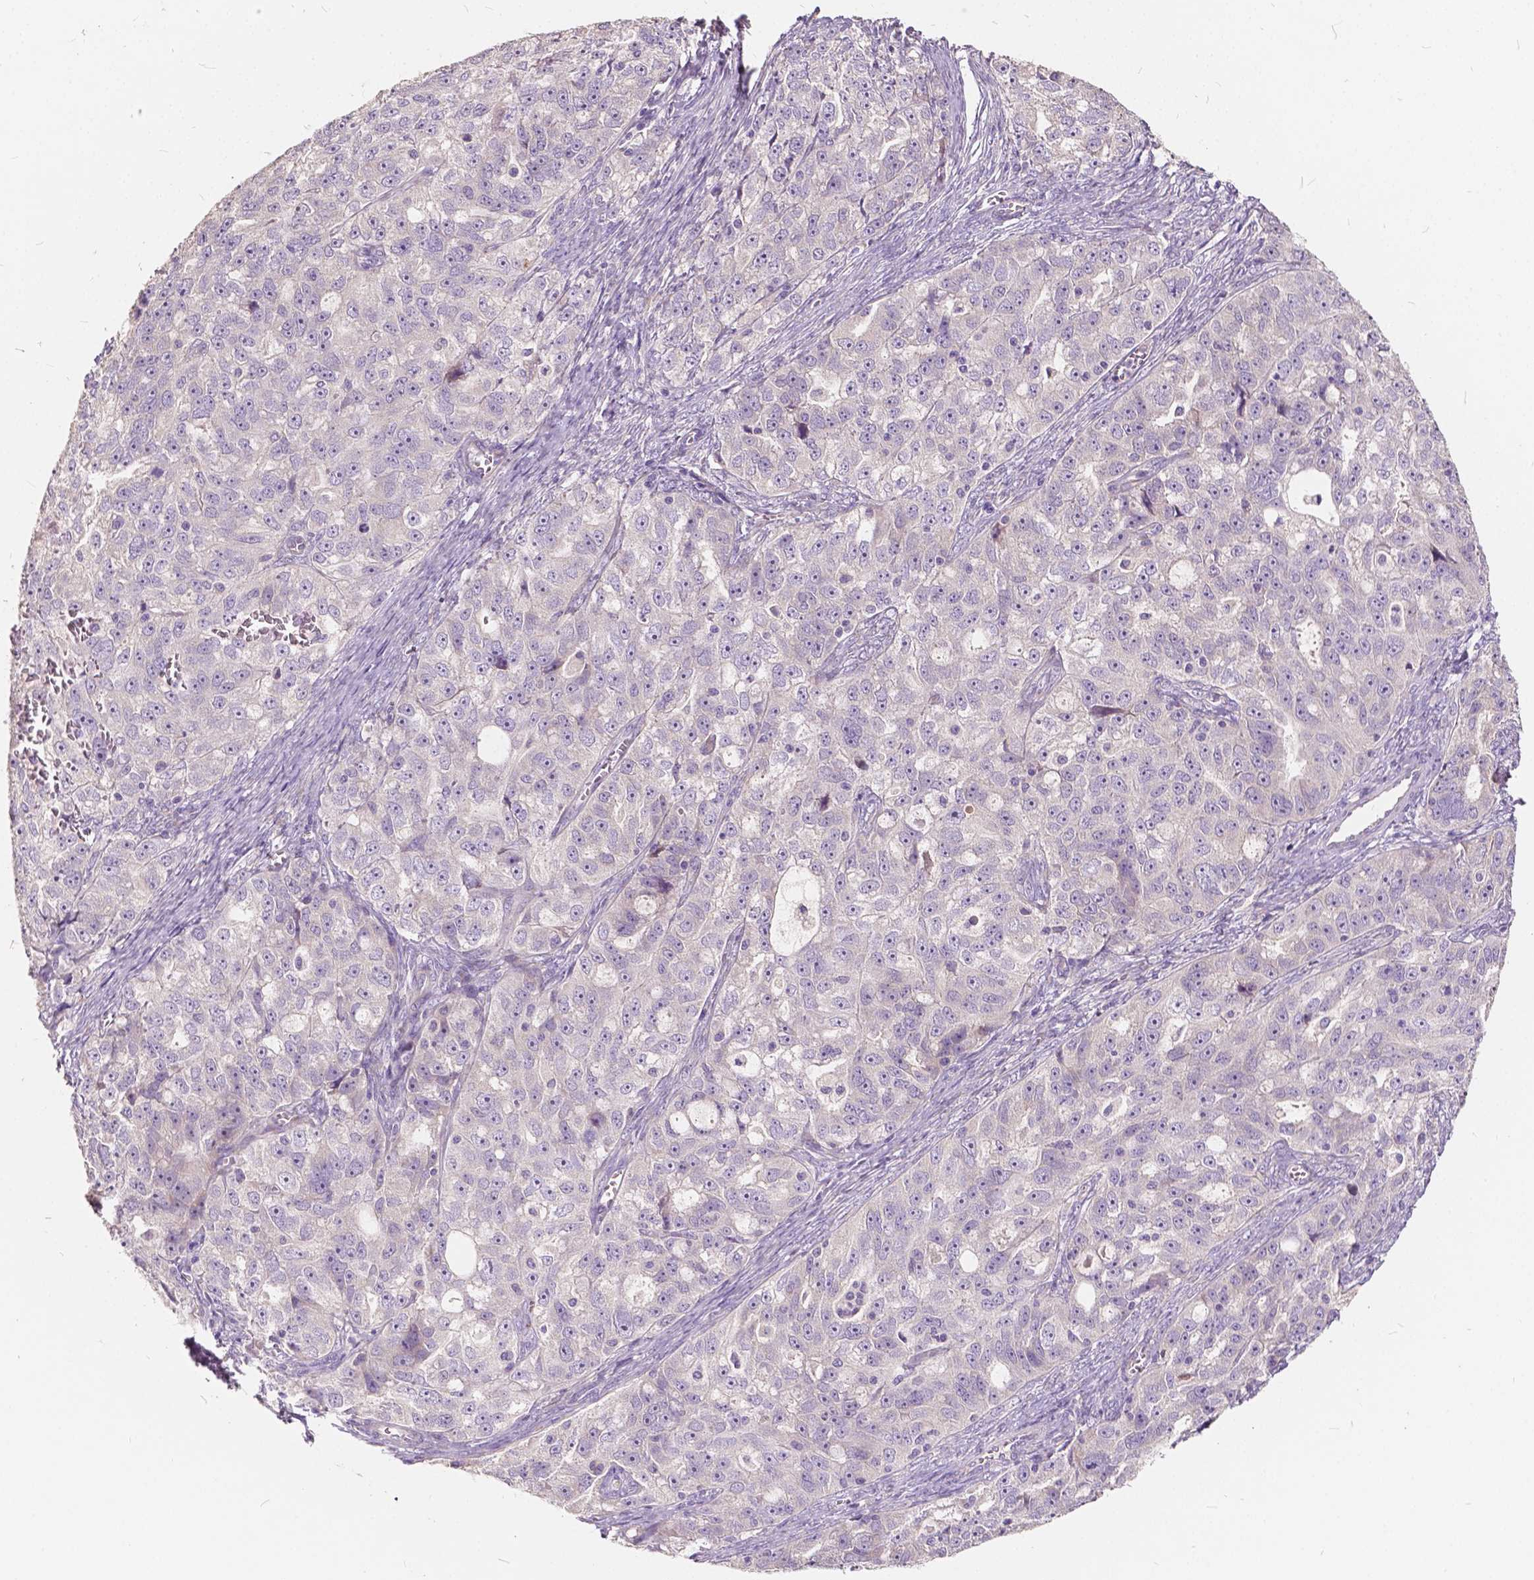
{"staining": {"intensity": "negative", "quantity": "none", "location": "none"}, "tissue": "ovarian cancer", "cell_type": "Tumor cells", "image_type": "cancer", "snomed": [{"axis": "morphology", "description": "Cystadenocarcinoma, serous, NOS"}, {"axis": "topography", "description": "Ovary"}], "caption": "Ovarian cancer was stained to show a protein in brown. There is no significant positivity in tumor cells.", "gene": "SLC7A8", "patient": {"sex": "female", "age": 51}}